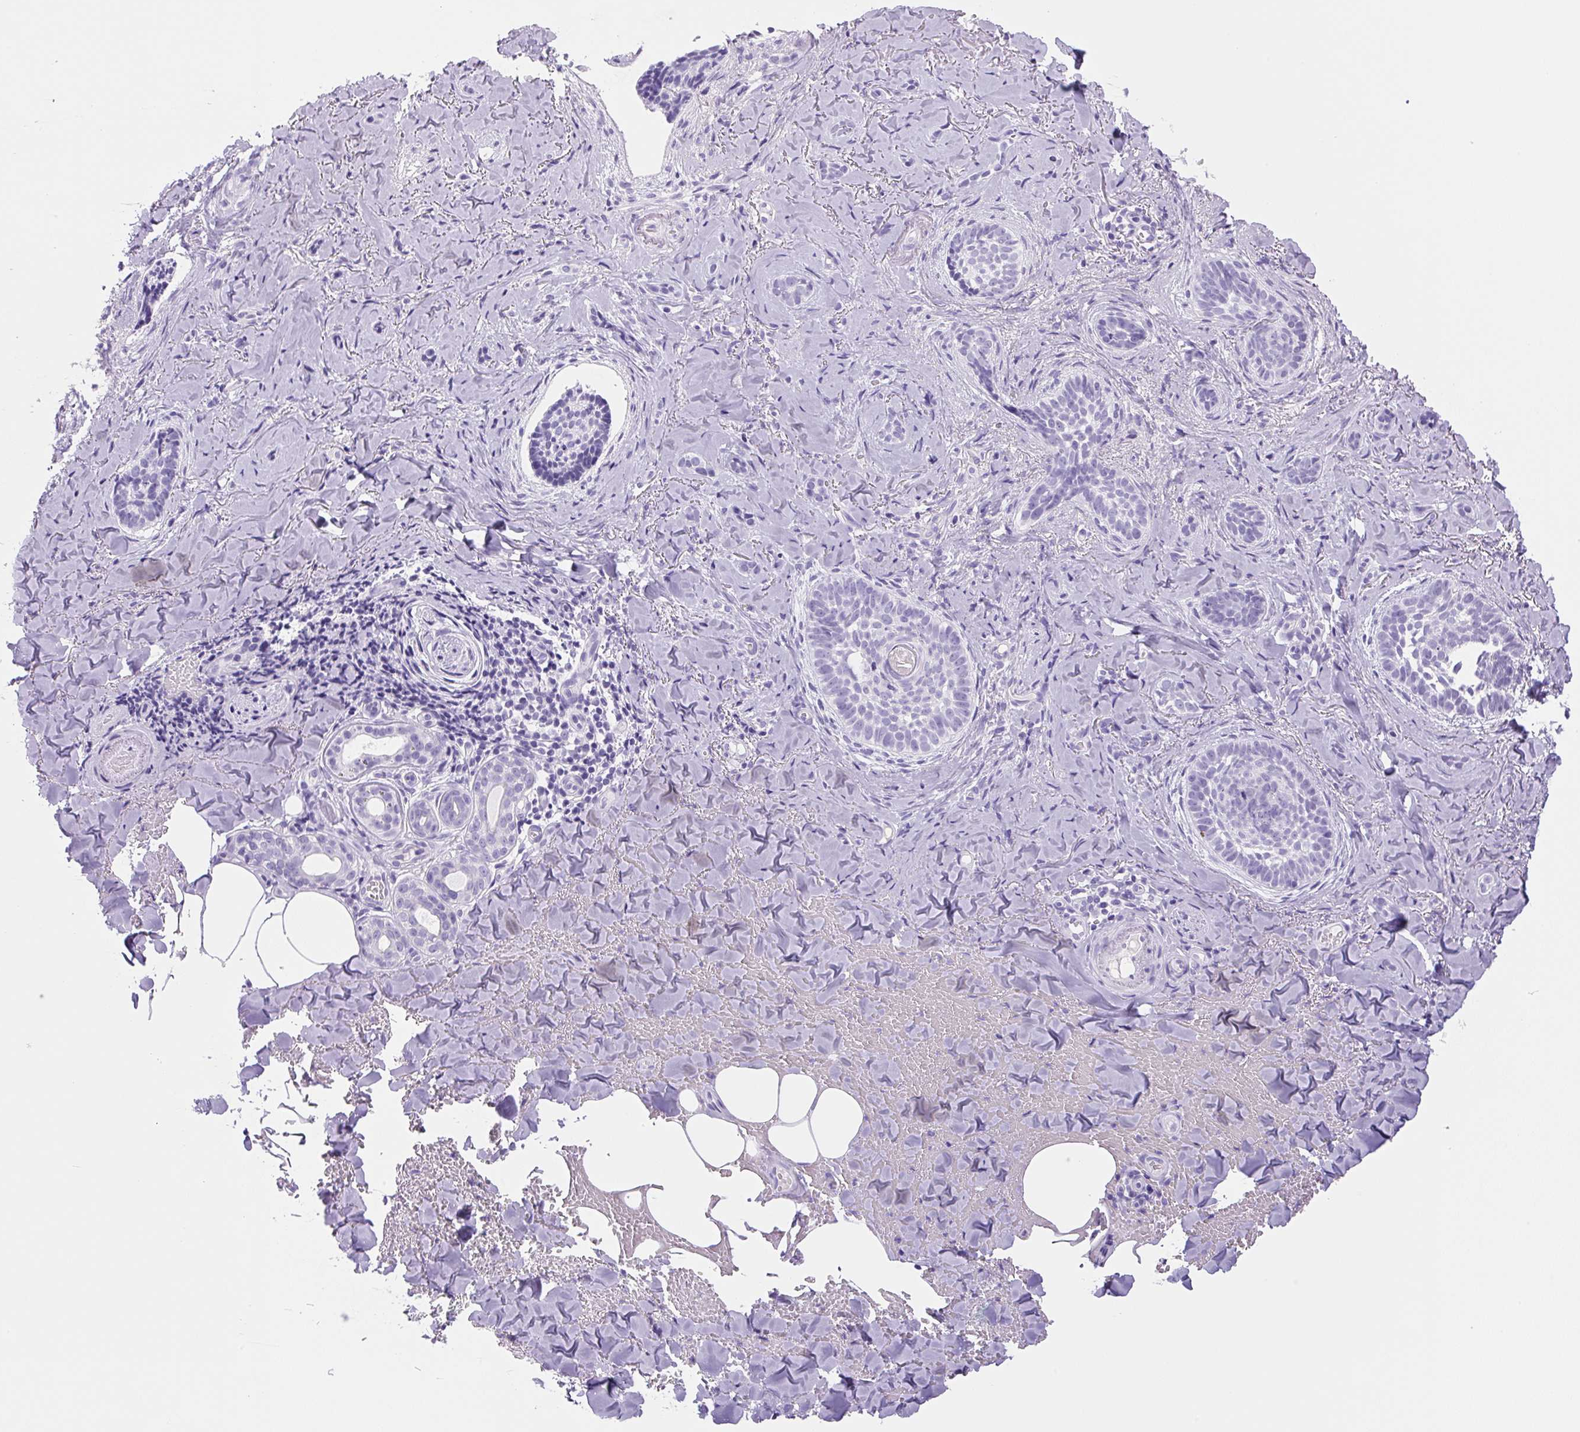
{"staining": {"intensity": "negative", "quantity": "none", "location": "none"}, "tissue": "skin cancer", "cell_type": "Tumor cells", "image_type": "cancer", "snomed": [{"axis": "morphology", "description": "Basal cell carcinoma"}, {"axis": "topography", "description": "Skin"}], "caption": "Immunohistochemistry of skin cancer (basal cell carcinoma) reveals no positivity in tumor cells.", "gene": "PRRT1", "patient": {"sex": "female", "age": 55}}